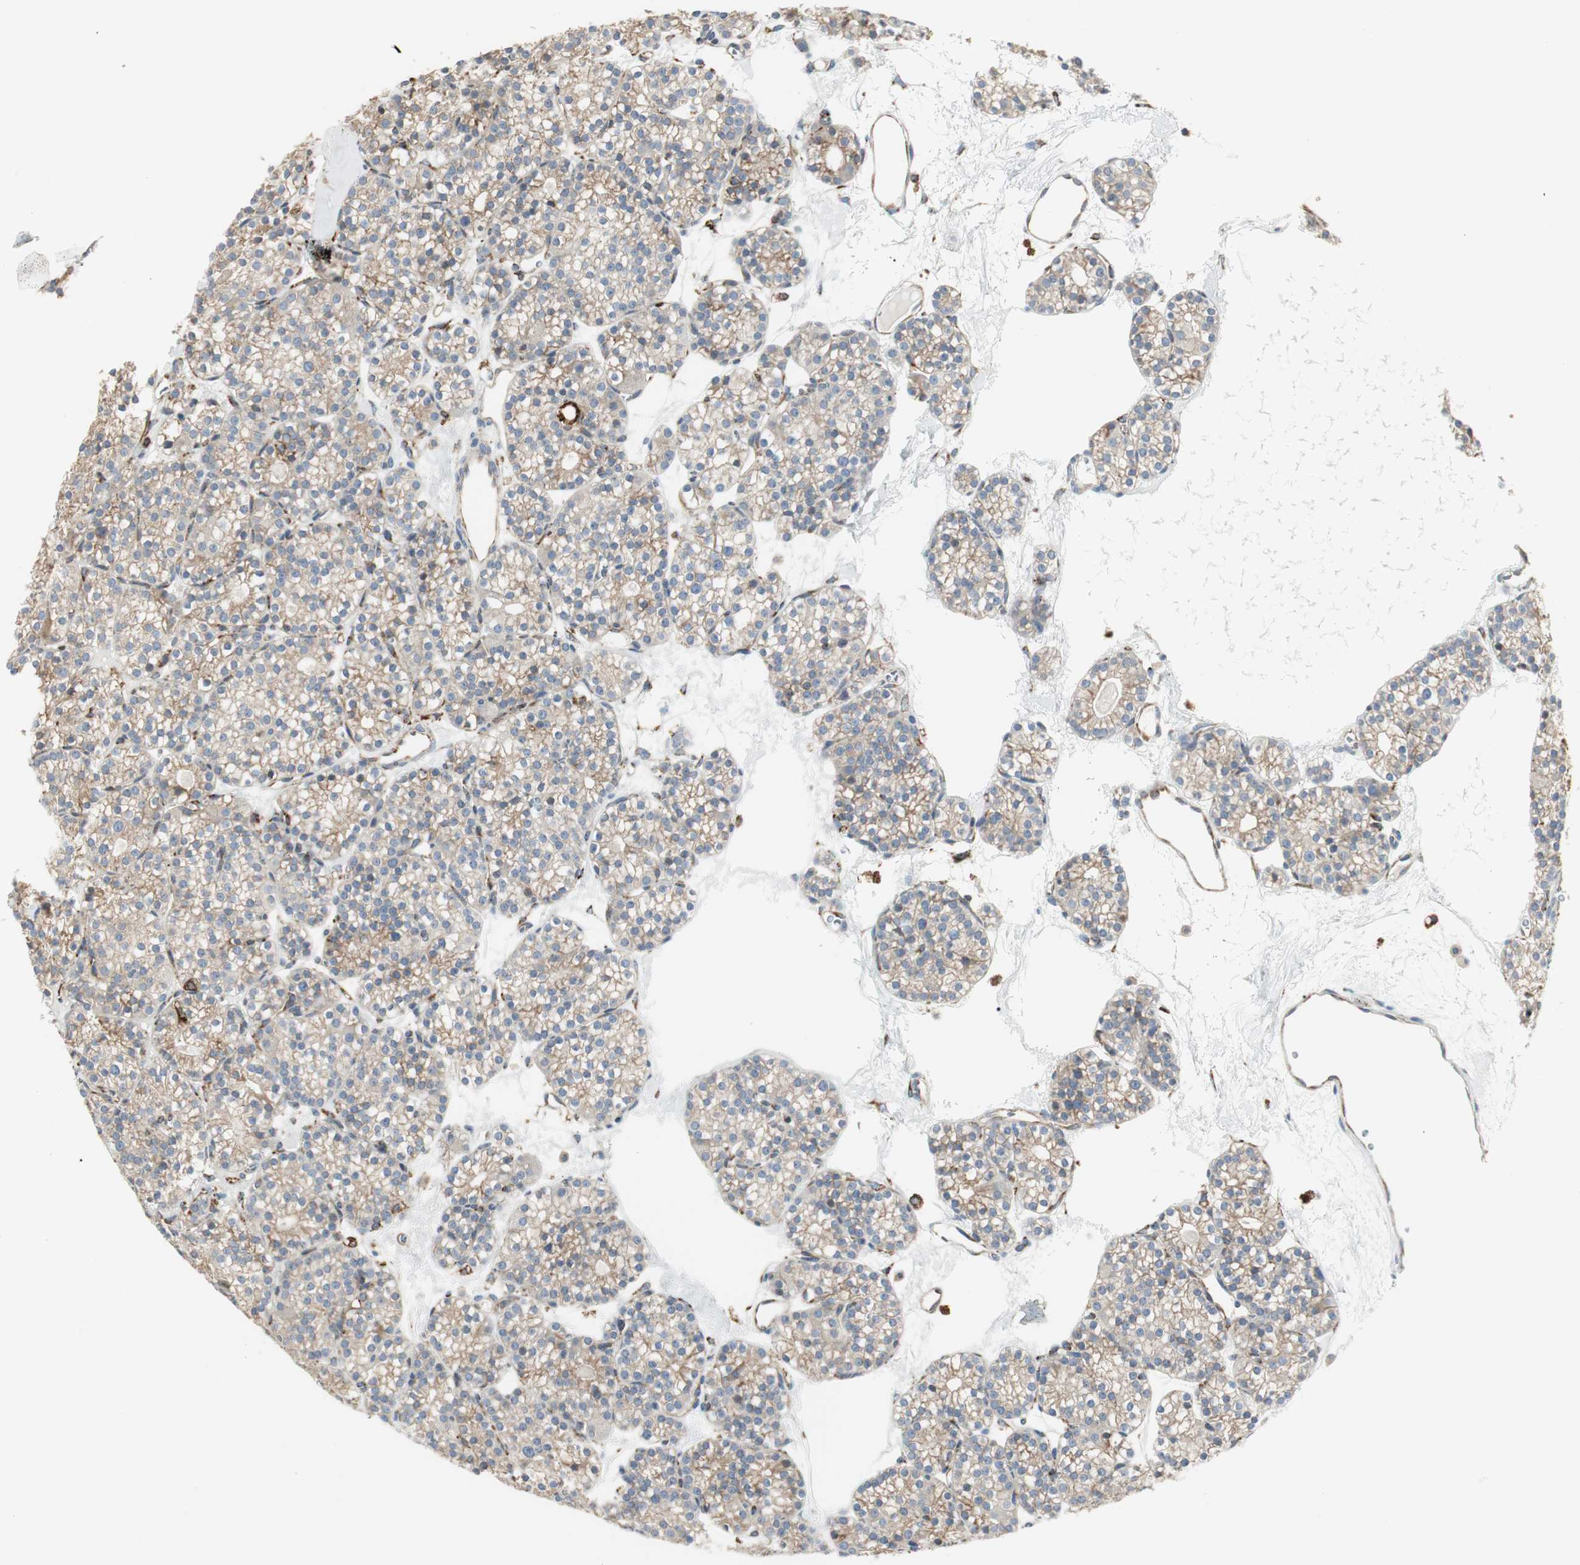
{"staining": {"intensity": "moderate", "quantity": ">75%", "location": "cytoplasmic/membranous"}, "tissue": "parathyroid gland", "cell_type": "Glandular cells", "image_type": "normal", "snomed": [{"axis": "morphology", "description": "Normal tissue, NOS"}, {"axis": "topography", "description": "Parathyroid gland"}], "caption": "Approximately >75% of glandular cells in unremarkable human parathyroid gland exhibit moderate cytoplasmic/membranous protein staining as visualized by brown immunohistochemical staining.", "gene": "HSP90B1", "patient": {"sex": "female", "age": 64}}